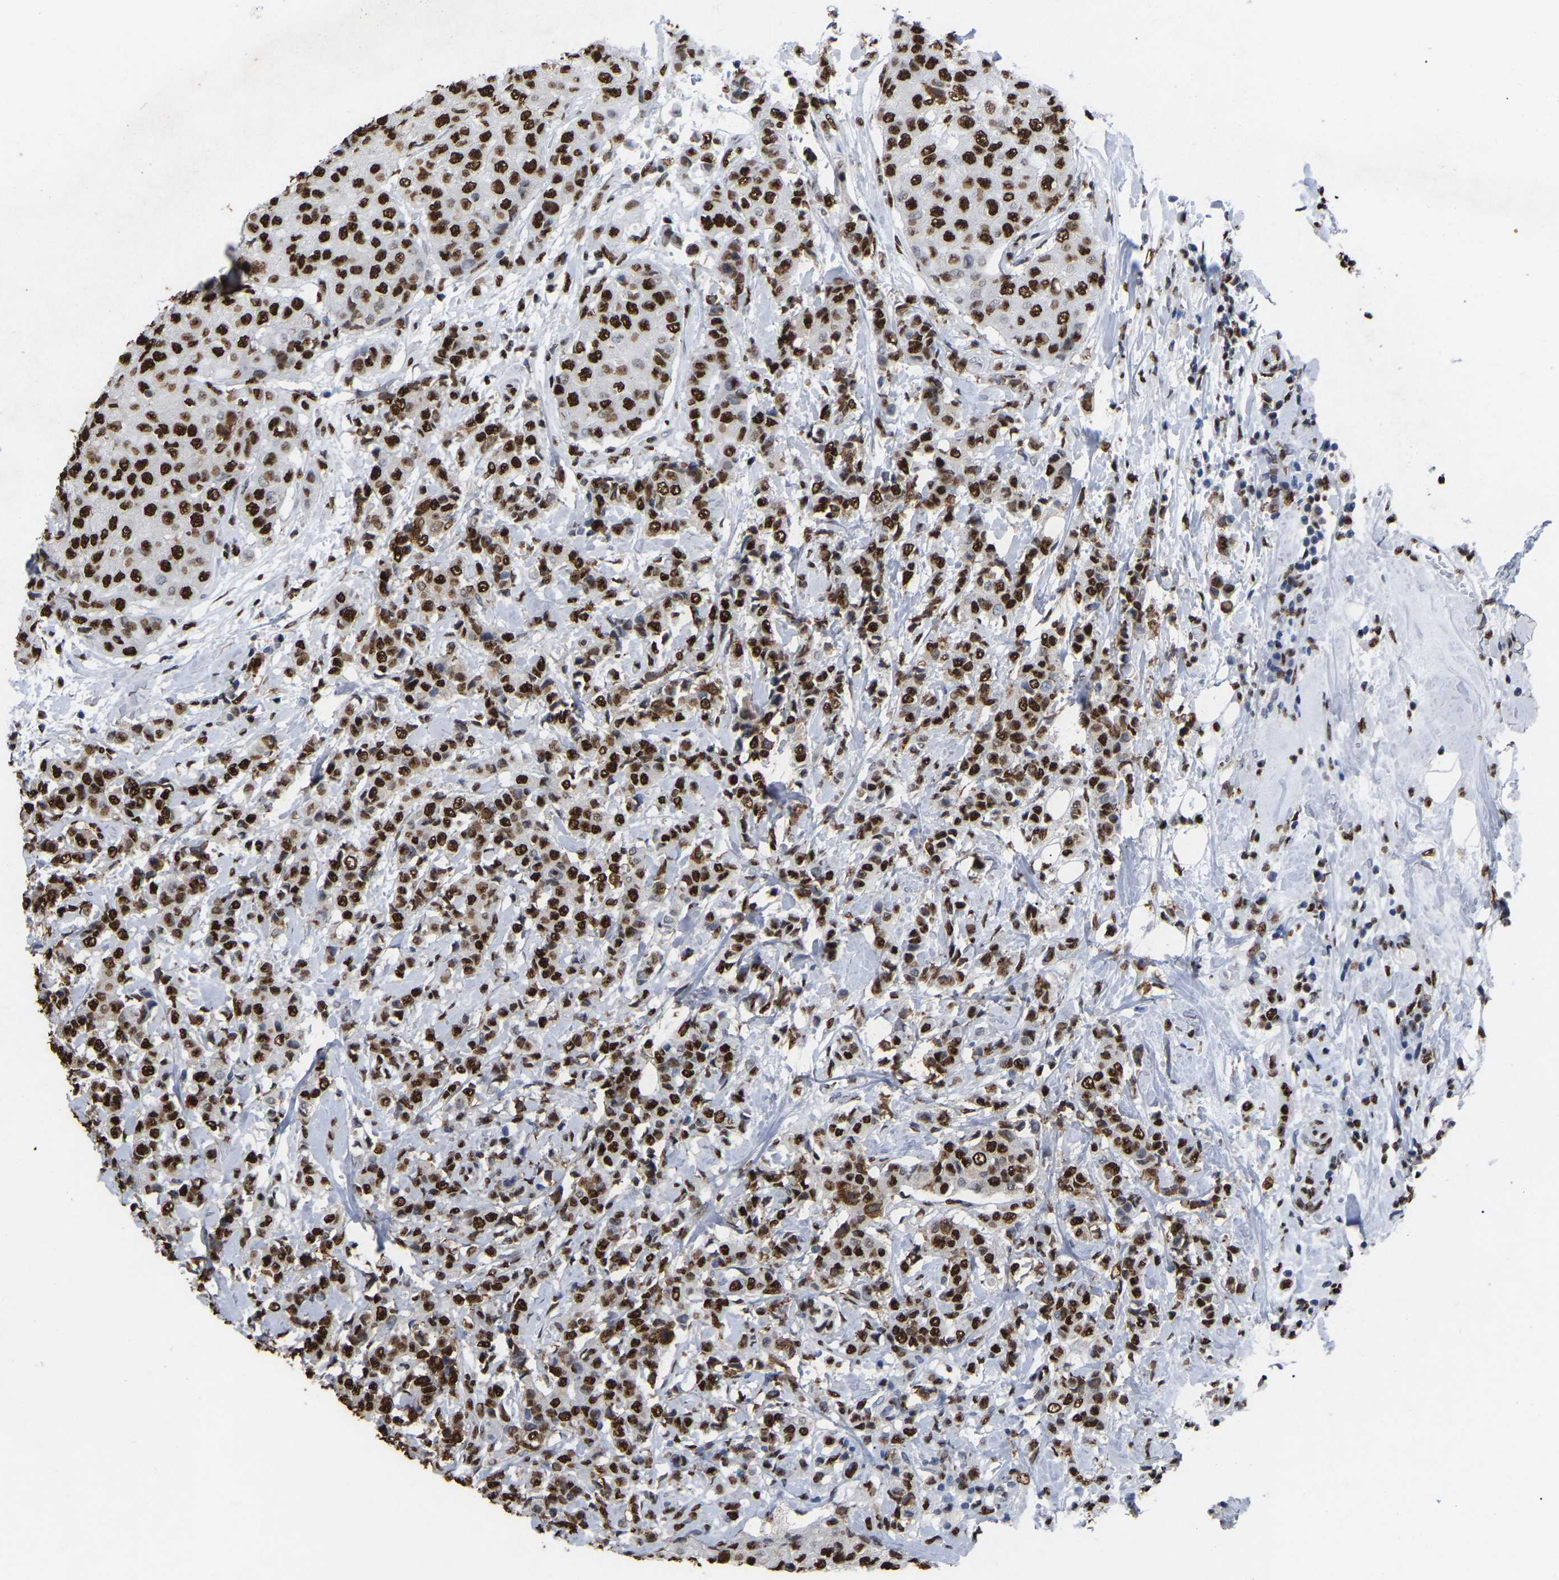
{"staining": {"intensity": "strong", "quantity": ">75%", "location": "nuclear"}, "tissue": "breast cancer", "cell_type": "Tumor cells", "image_type": "cancer", "snomed": [{"axis": "morphology", "description": "Duct carcinoma"}, {"axis": "topography", "description": "Breast"}], "caption": "Strong nuclear protein expression is seen in approximately >75% of tumor cells in infiltrating ductal carcinoma (breast). The staining was performed using DAB (3,3'-diaminobenzidine), with brown indicating positive protein expression. Nuclei are stained blue with hematoxylin.", "gene": "RBL2", "patient": {"sex": "female", "age": 27}}